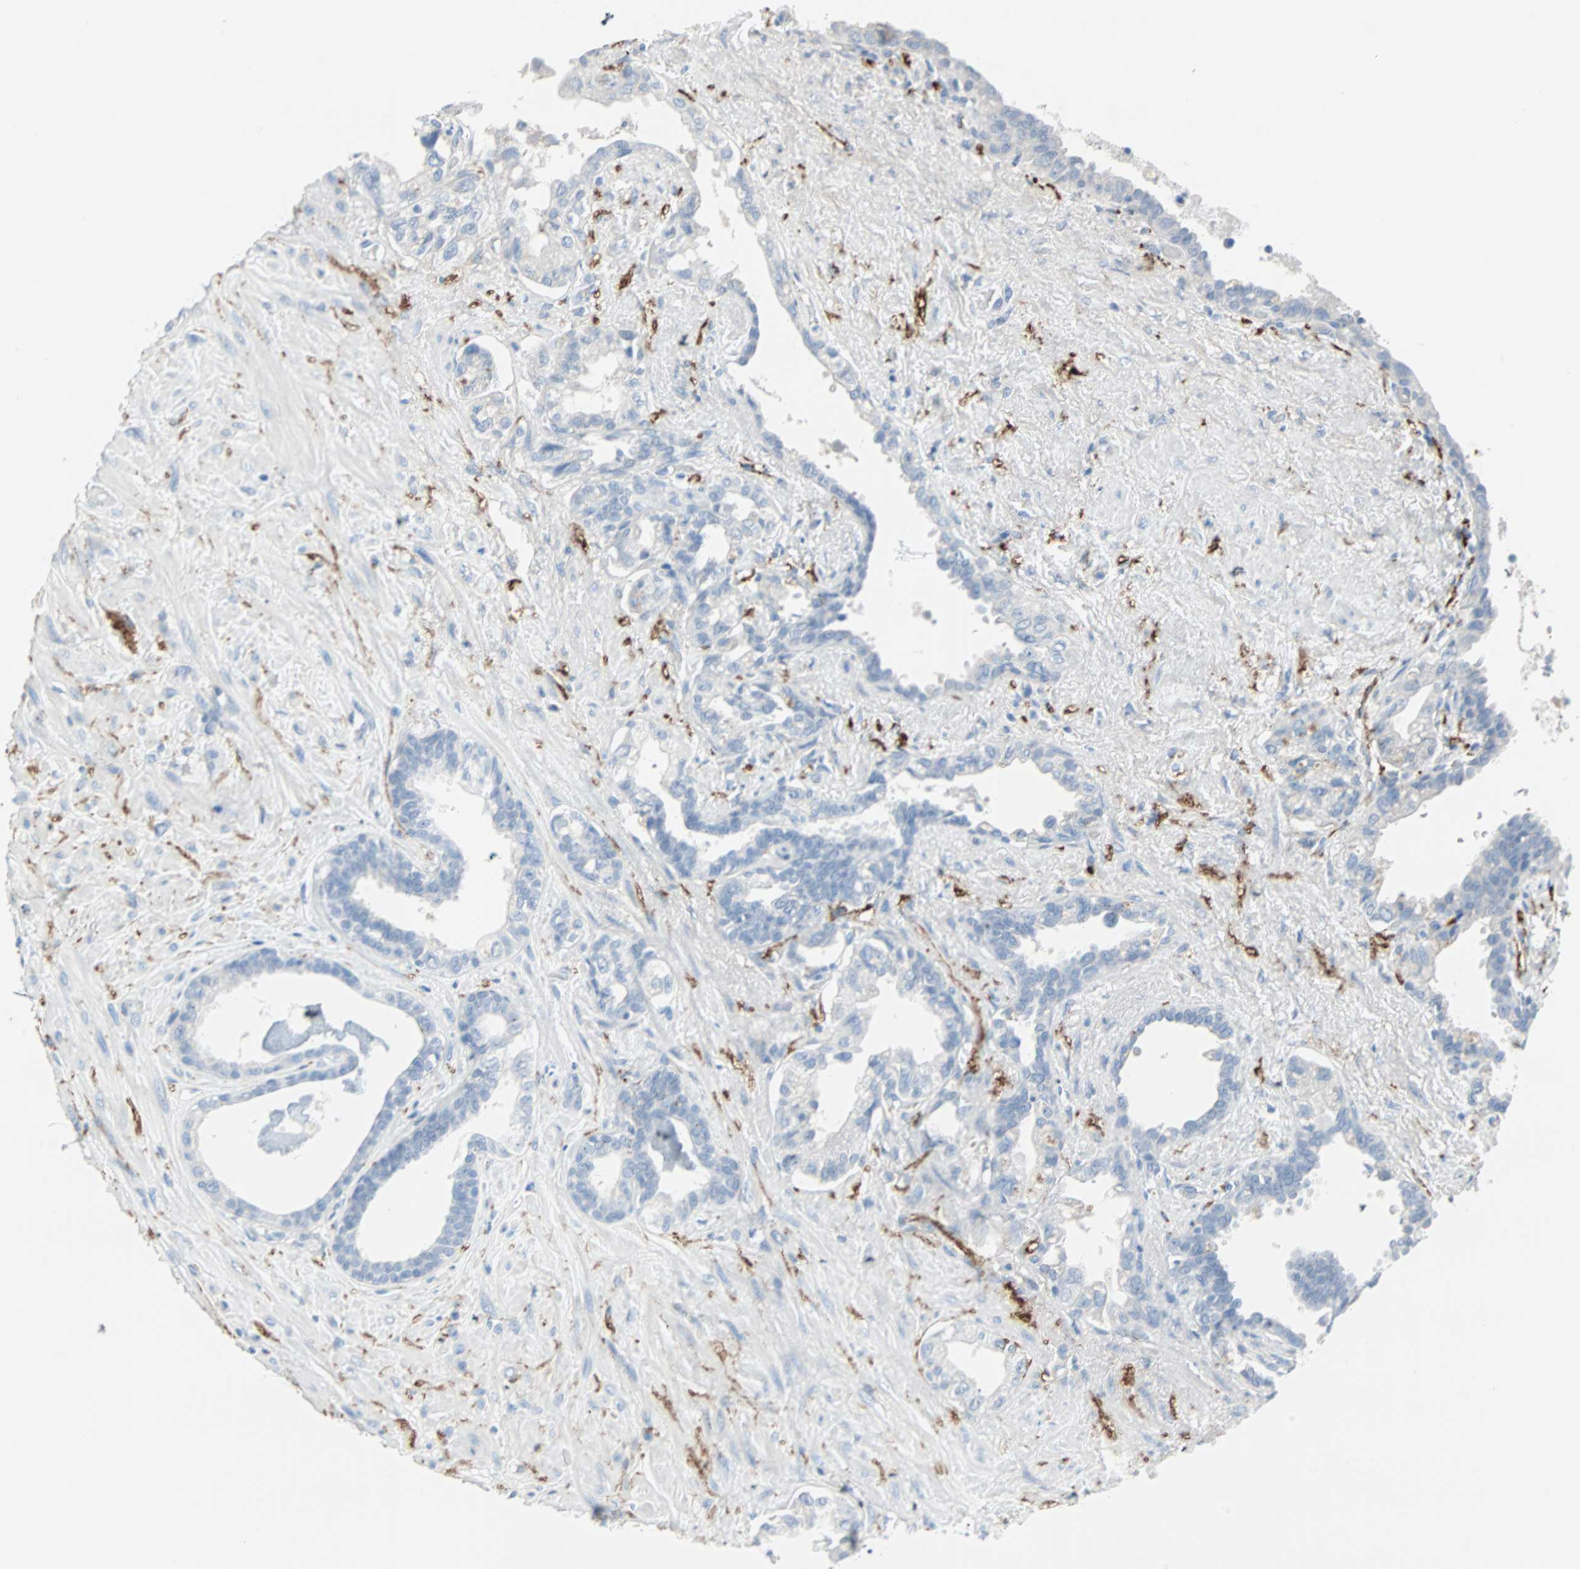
{"staining": {"intensity": "negative", "quantity": "none", "location": "none"}, "tissue": "seminal vesicle", "cell_type": "Glandular cells", "image_type": "normal", "snomed": [{"axis": "morphology", "description": "Normal tissue, NOS"}, {"axis": "topography", "description": "Seminal veicle"}], "caption": "This is an immunohistochemistry (IHC) photomicrograph of unremarkable seminal vesicle. There is no positivity in glandular cells.", "gene": "STX1A", "patient": {"sex": "male", "age": 61}}